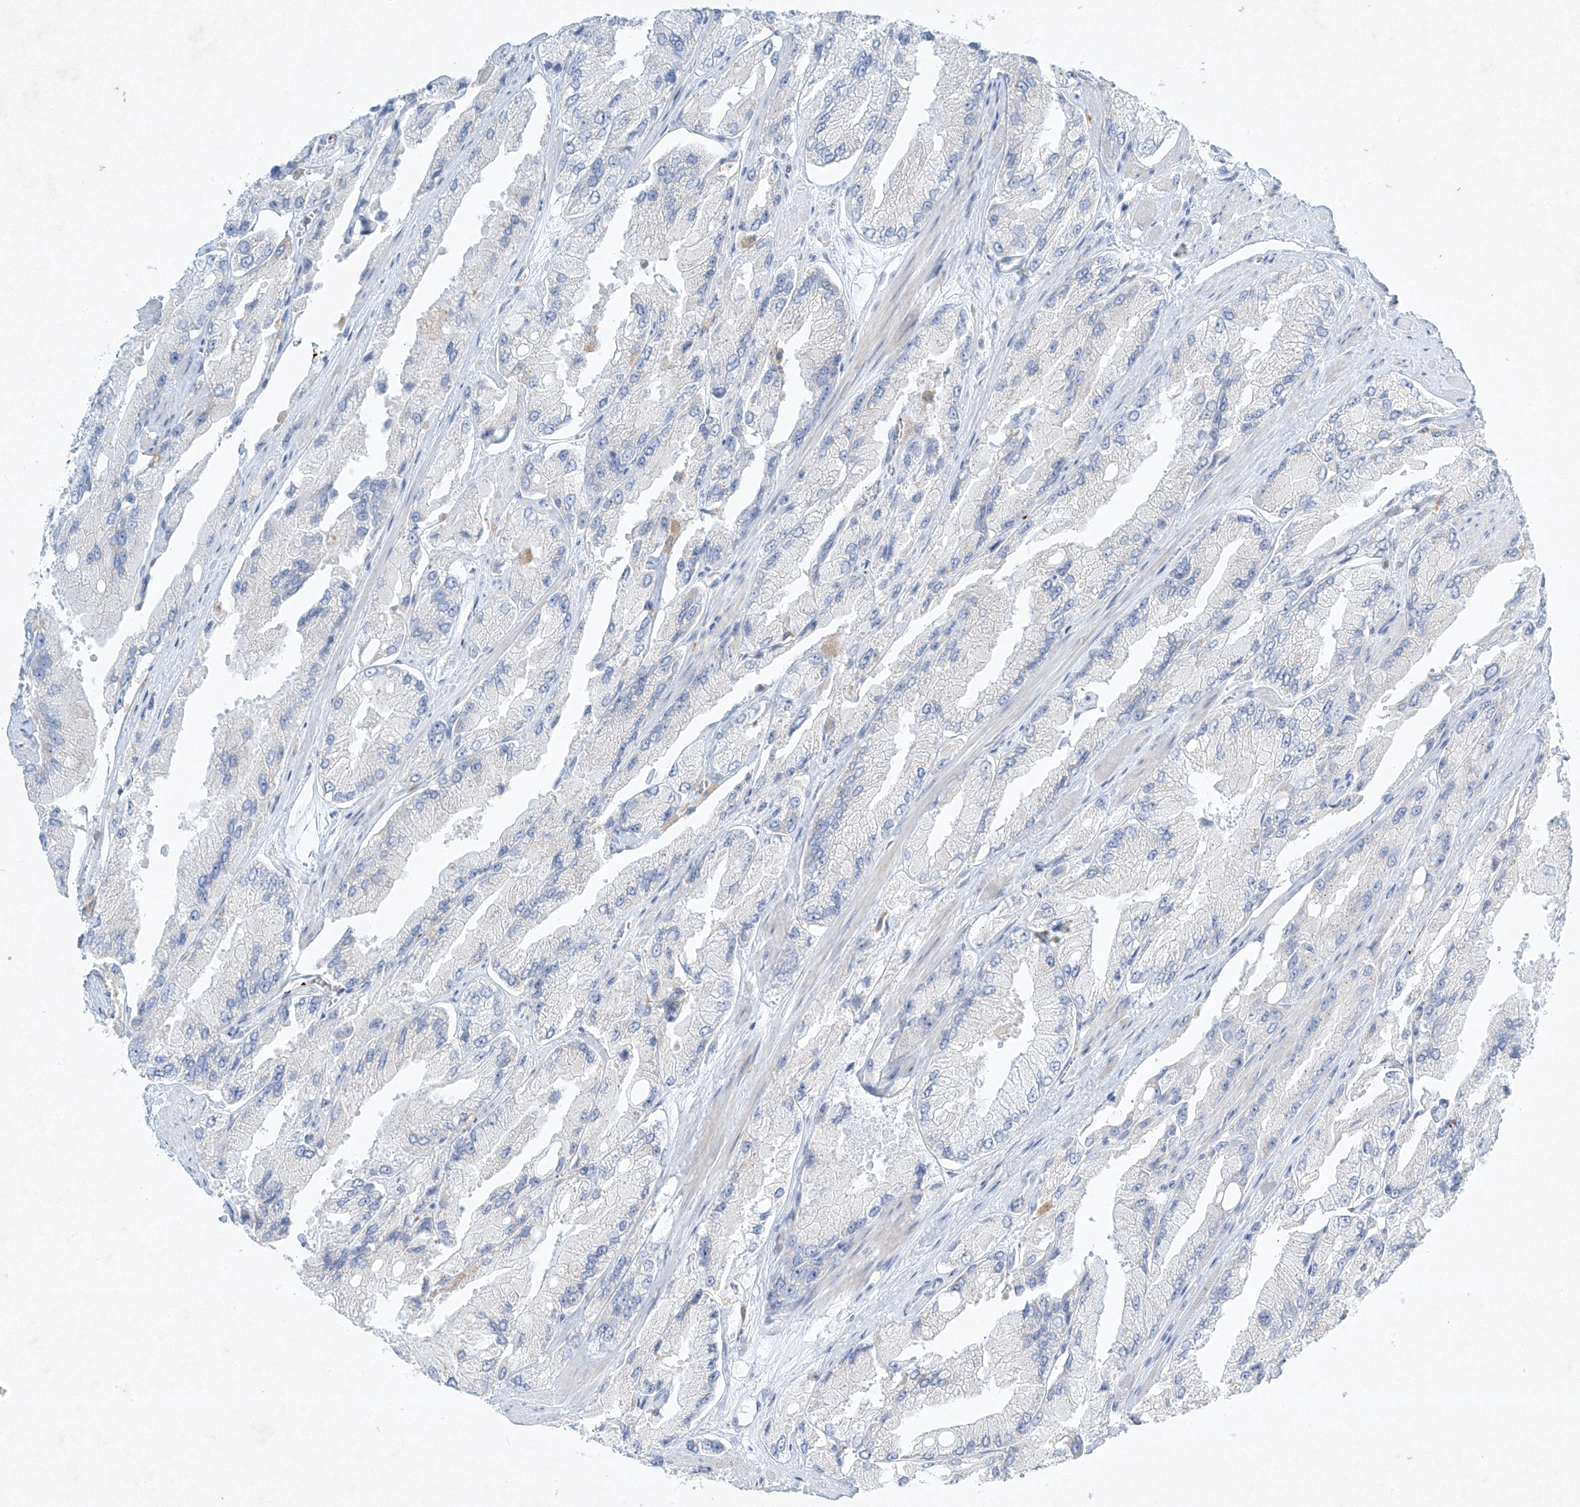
{"staining": {"intensity": "negative", "quantity": "none", "location": "none"}, "tissue": "prostate cancer", "cell_type": "Tumor cells", "image_type": "cancer", "snomed": [{"axis": "morphology", "description": "Adenocarcinoma, High grade"}, {"axis": "topography", "description": "Prostate"}], "caption": "Immunohistochemical staining of human high-grade adenocarcinoma (prostate) exhibits no significant staining in tumor cells. Brightfield microscopy of immunohistochemistry (IHC) stained with DAB (3,3'-diaminobenzidine) (brown) and hematoxylin (blue), captured at high magnification.", "gene": "PLEK", "patient": {"sex": "male", "age": 58}}